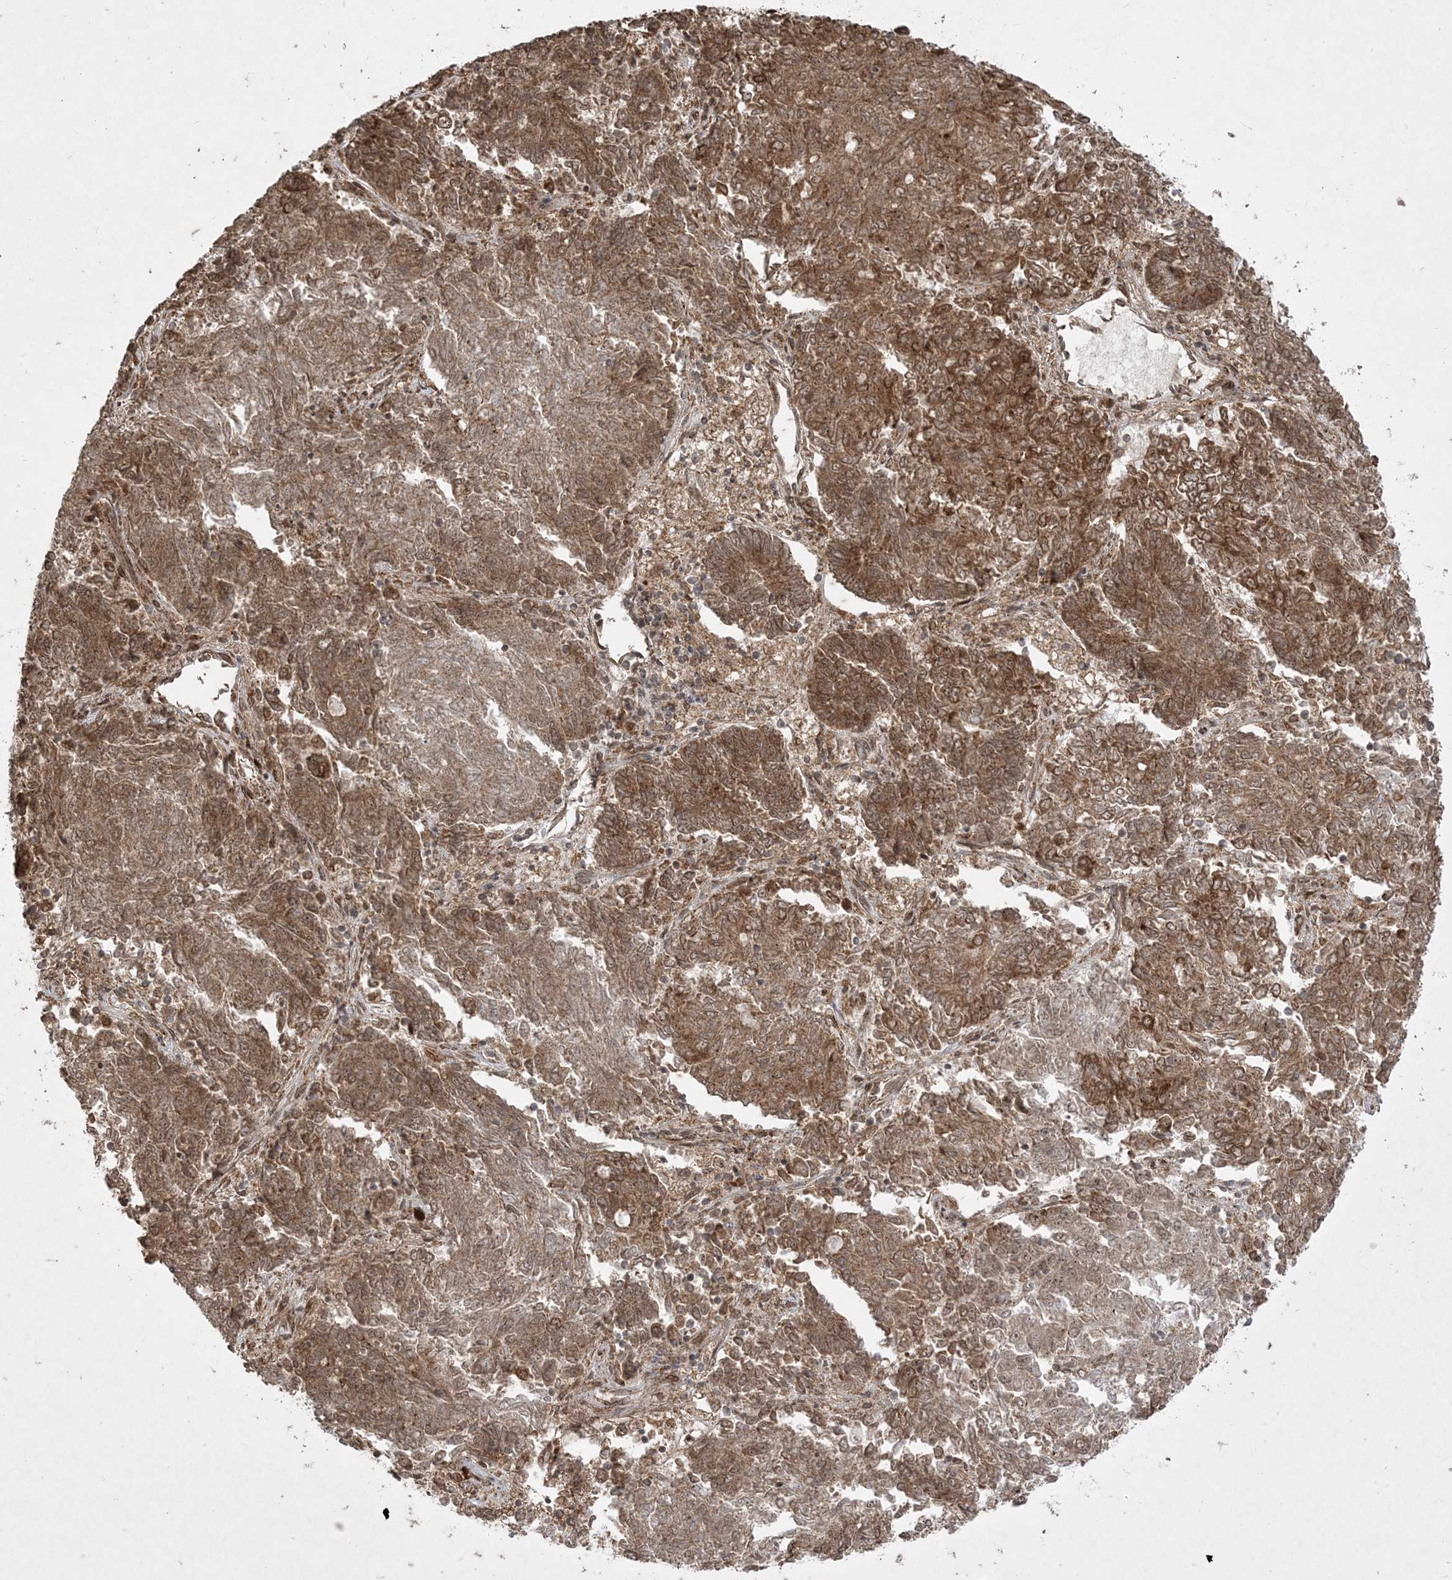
{"staining": {"intensity": "moderate", "quantity": ">75%", "location": "cytoplasmic/membranous"}, "tissue": "endometrial cancer", "cell_type": "Tumor cells", "image_type": "cancer", "snomed": [{"axis": "morphology", "description": "Adenocarcinoma, NOS"}, {"axis": "topography", "description": "Endometrium"}], "caption": "Brown immunohistochemical staining in endometrial adenocarcinoma exhibits moderate cytoplasmic/membranous expression in about >75% of tumor cells.", "gene": "RRAS", "patient": {"sex": "female", "age": 80}}